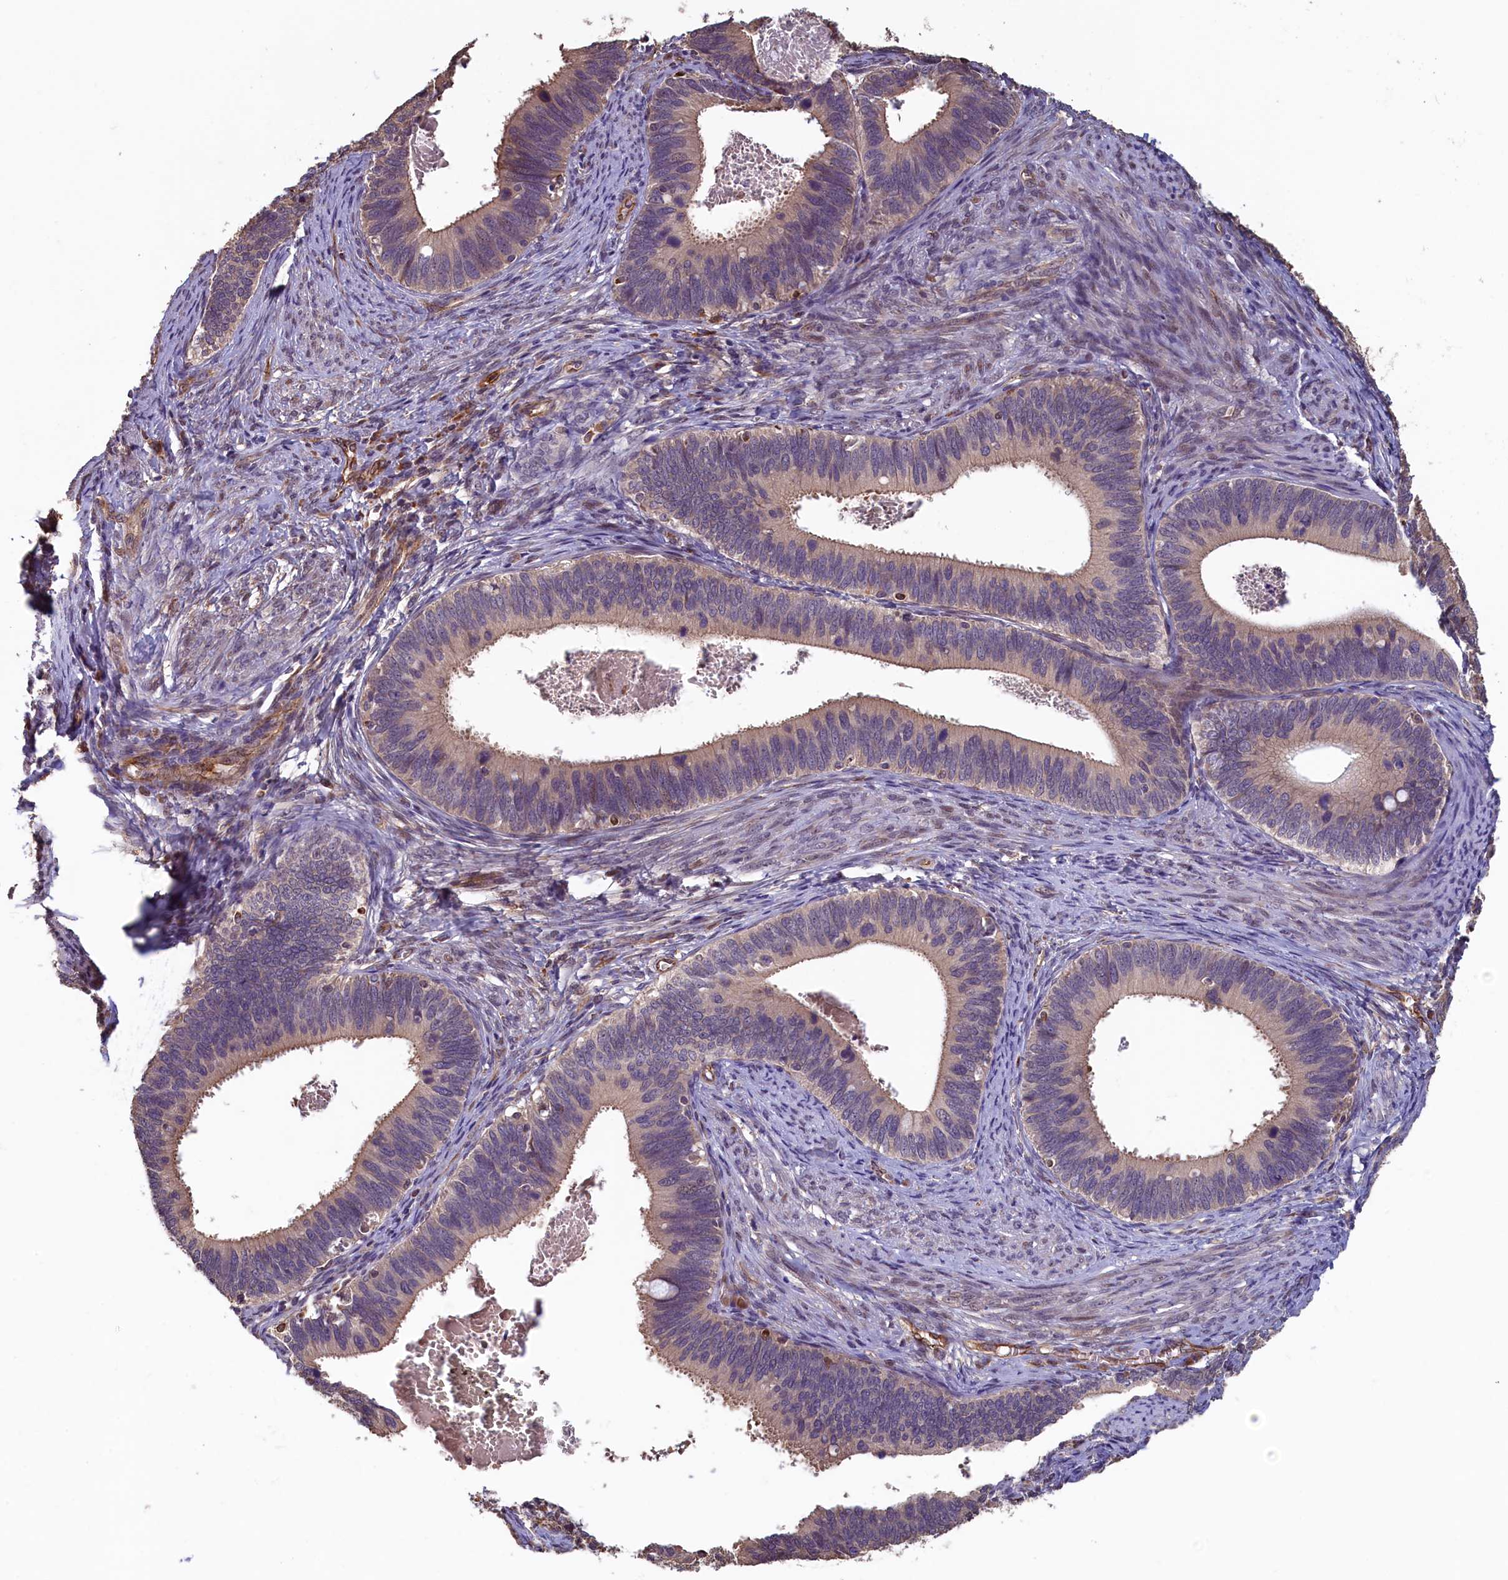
{"staining": {"intensity": "moderate", "quantity": "<25%", "location": "cytoplasmic/membranous"}, "tissue": "cervical cancer", "cell_type": "Tumor cells", "image_type": "cancer", "snomed": [{"axis": "morphology", "description": "Adenocarcinoma, NOS"}, {"axis": "topography", "description": "Cervix"}], "caption": "Tumor cells demonstrate low levels of moderate cytoplasmic/membranous expression in approximately <25% of cells in cervical cancer.", "gene": "ACSBG1", "patient": {"sex": "female", "age": 42}}